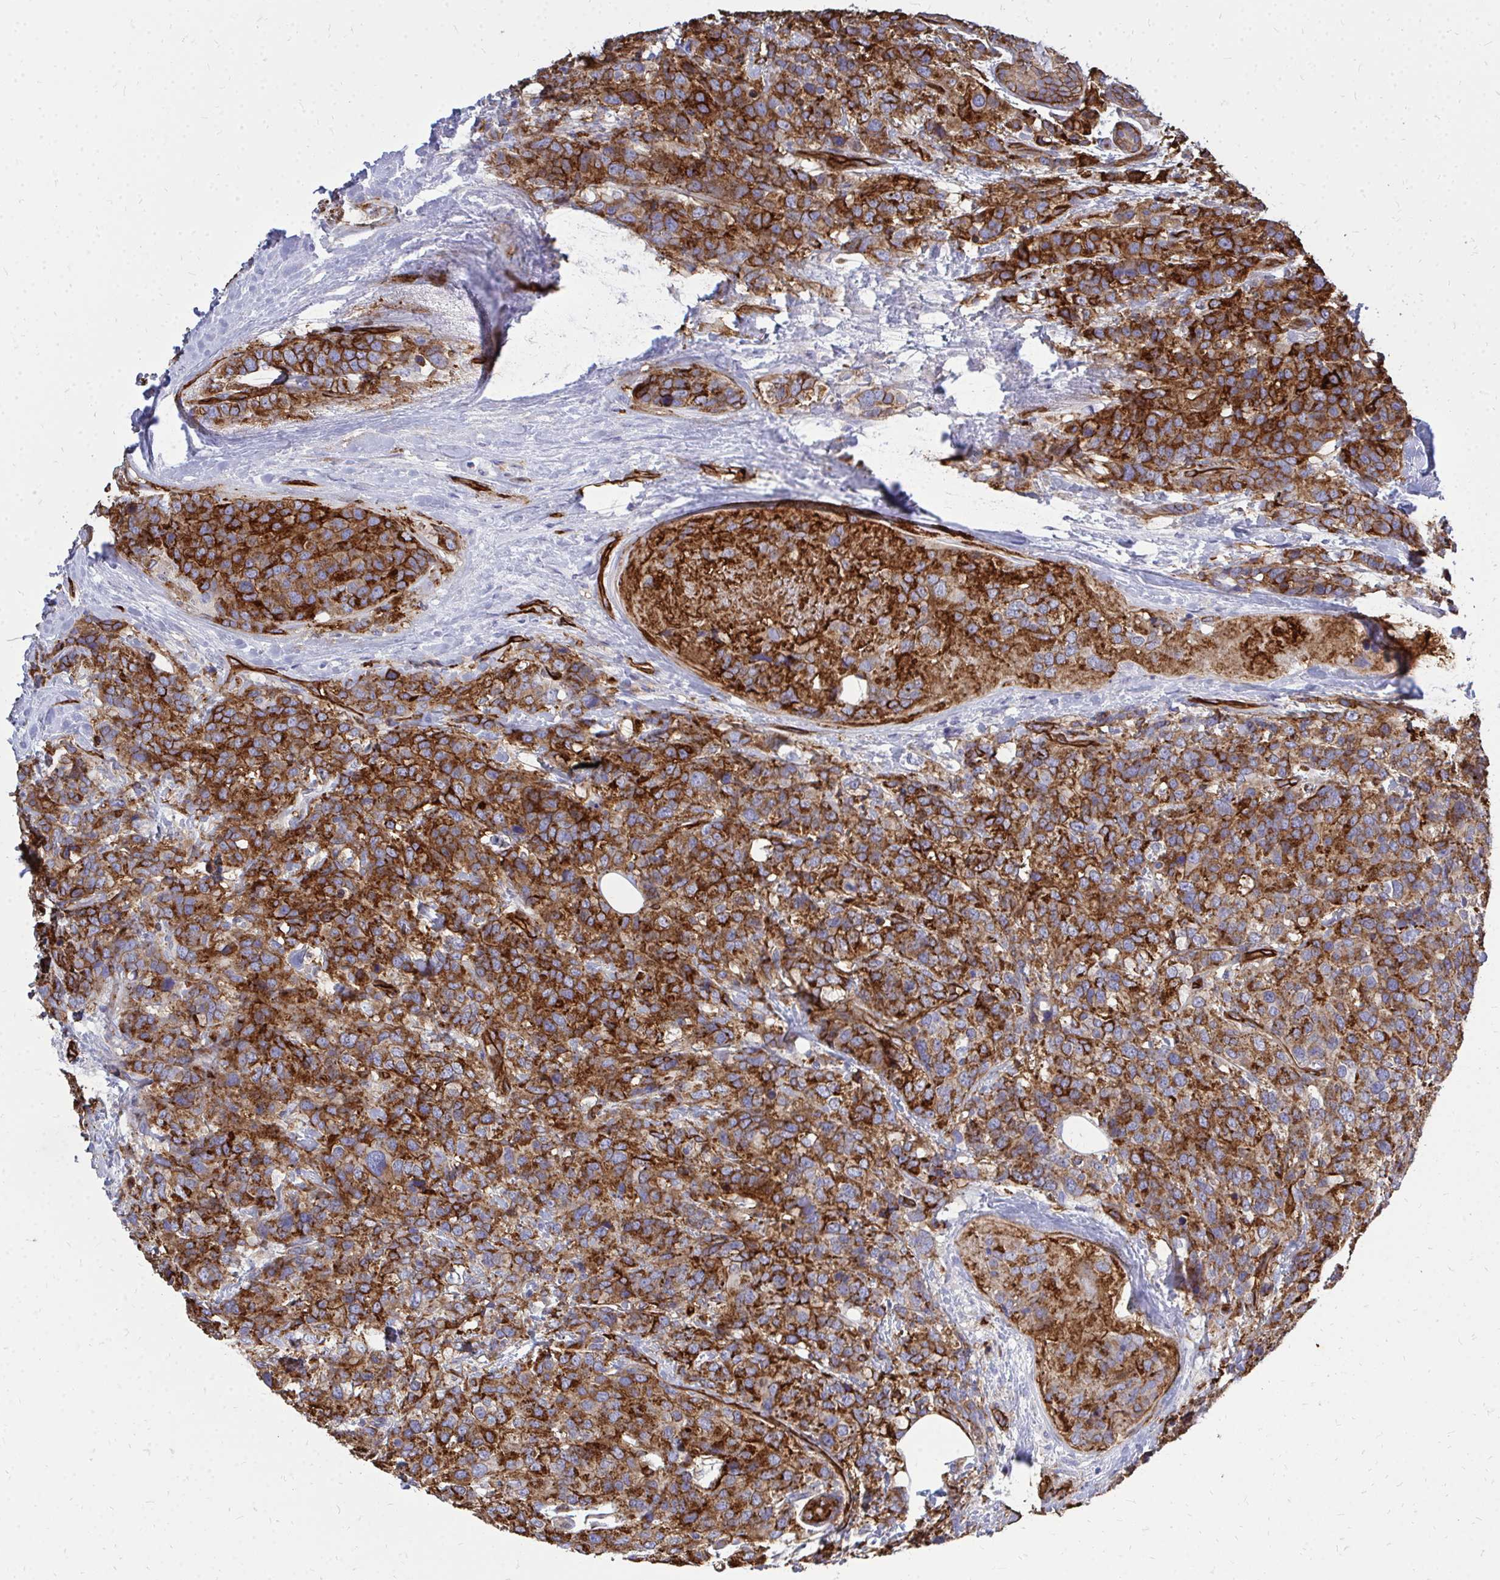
{"staining": {"intensity": "strong", "quantity": ">75%", "location": "cytoplasmic/membranous"}, "tissue": "breast cancer", "cell_type": "Tumor cells", "image_type": "cancer", "snomed": [{"axis": "morphology", "description": "Lobular carcinoma"}, {"axis": "topography", "description": "Breast"}], "caption": "Lobular carcinoma (breast) was stained to show a protein in brown. There is high levels of strong cytoplasmic/membranous positivity in about >75% of tumor cells. (DAB IHC, brown staining for protein, blue staining for nuclei).", "gene": "MARCKSL1", "patient": {"sex": "female", "age": 59}}